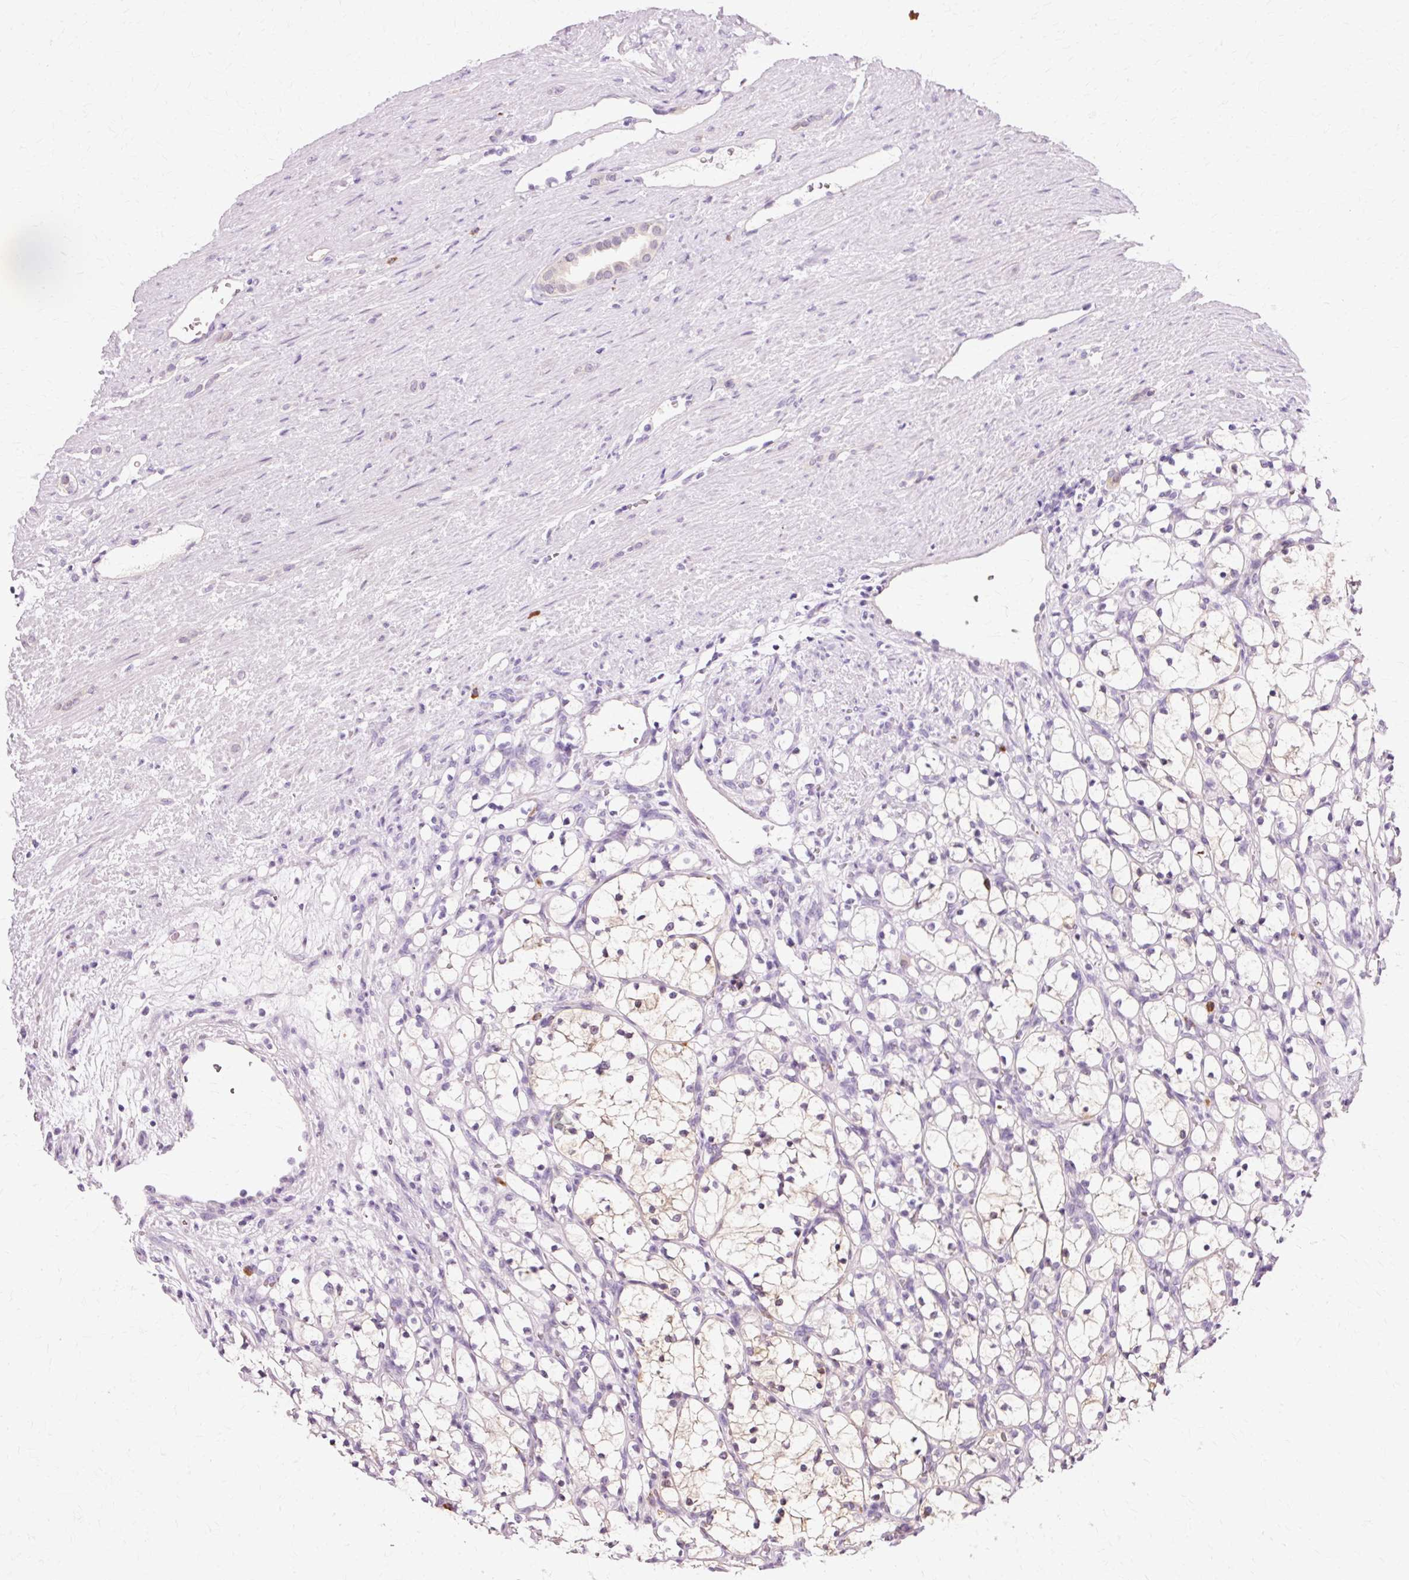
{"staining": {"intensity": "negative", "quantity": "none", "location": "none"}, "tissue": "renal cancer", "cell_type": "Tumor cells", "image_type": "cancer", "snomed": [{"axis": "morphology", "description": "Adenocarcinoma, NOS"}, {"axis": "topography", "description": "Kidney"}], "caption": "This is an immunohistochemistry micrograph of renal cancer. There is no expression in tumor cells.", "gene": "VN1R2", "patient": {"sex": "female", "age": 69}}